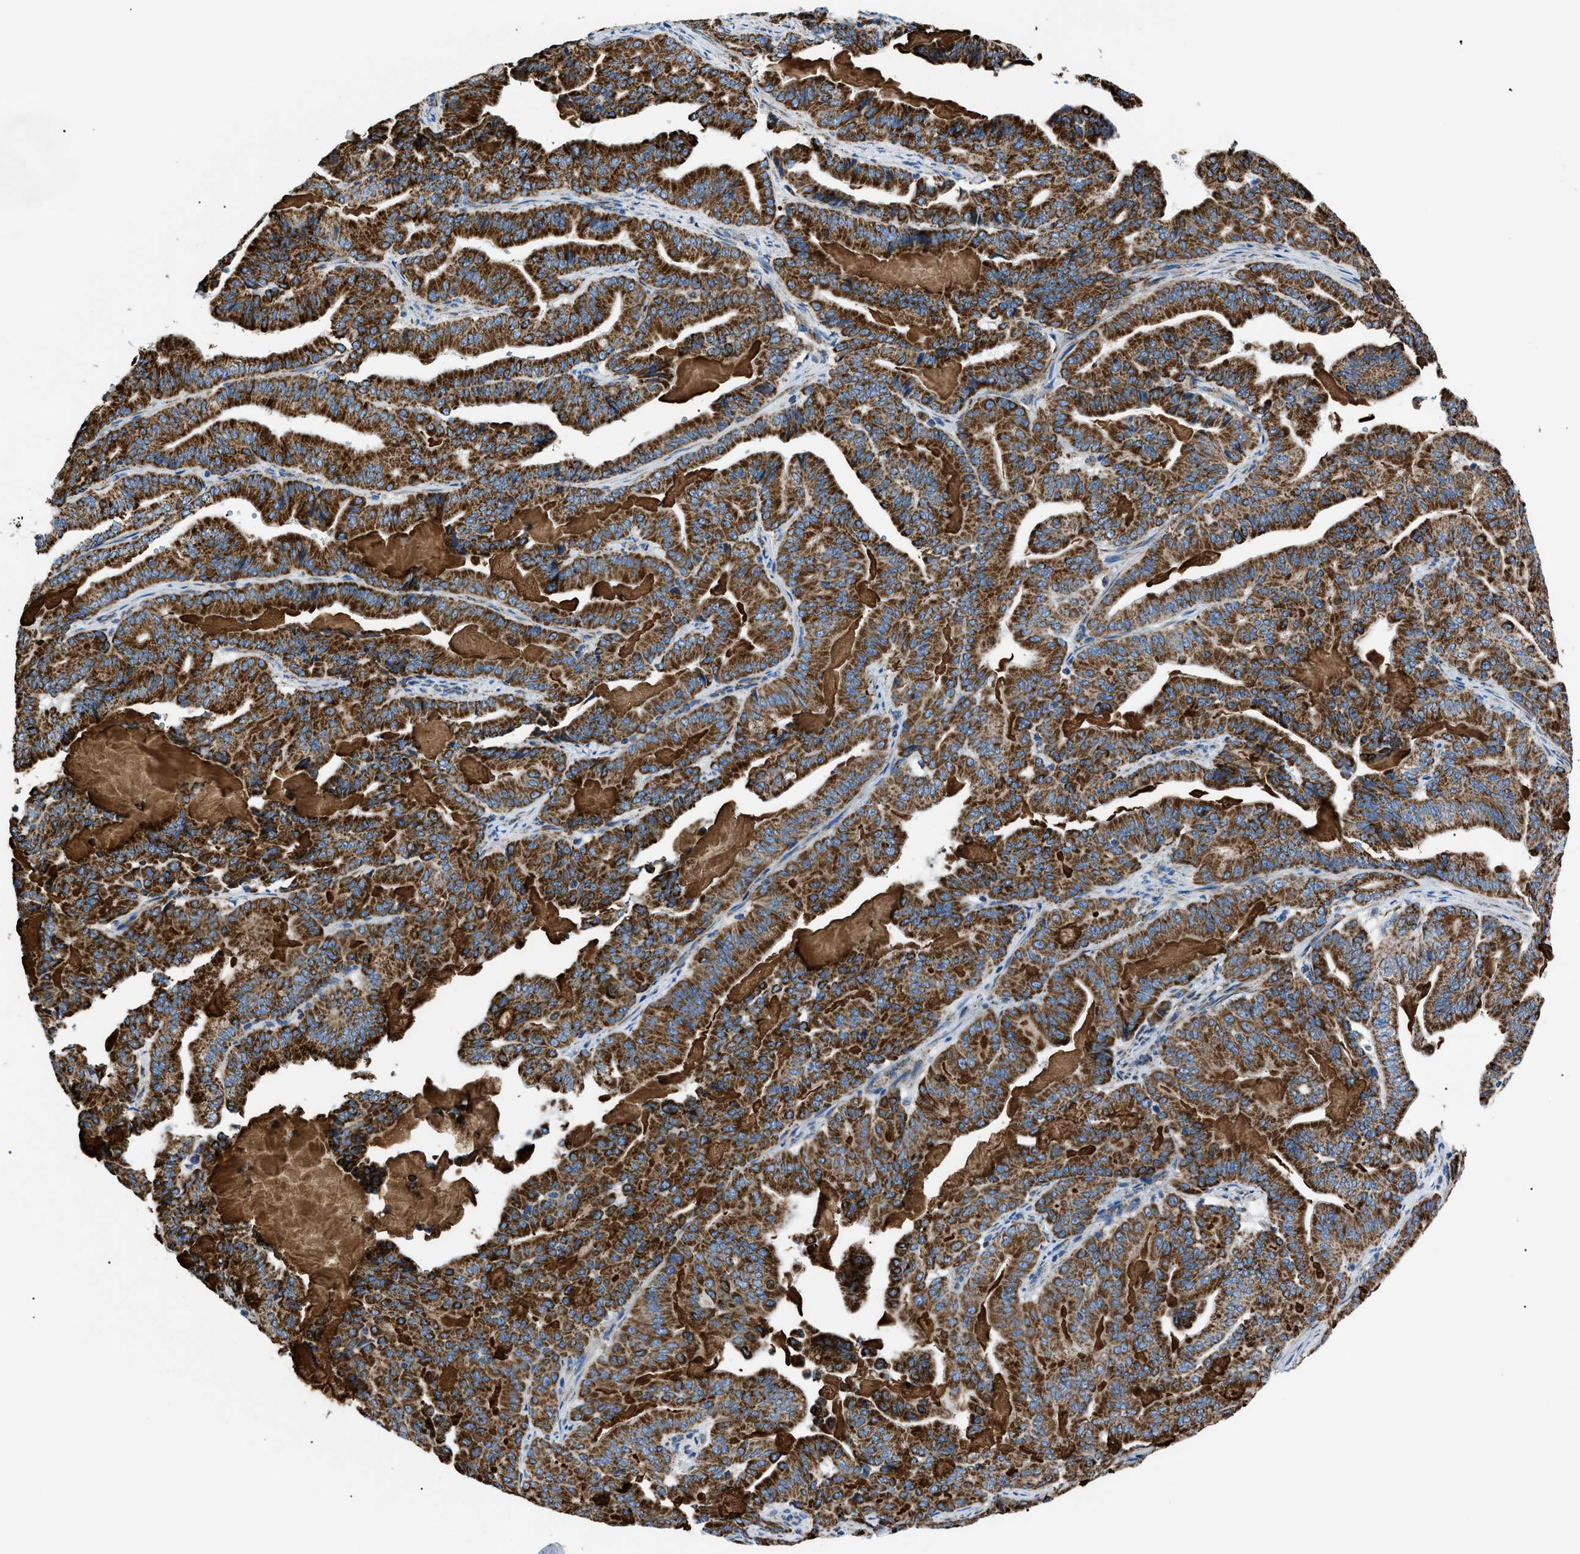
{"staining": {"intensity": "strong", "quantity": ">75%", "location": "cytoplasmic/membranous"}, "tissue": "pancreatic cancer", "cell_type": "Tumor cells", "image_type": "cancer", "snomed": [{"axis": "morphology", "description": "Adenocarcinoma, NOS"}, {"axis": "topography", "description": "Pancreas"}], "caption": "High-power microscopy captured an immunohistochemistry photomicrograph of pancreatic cancer, revealing strong cytoplasmic/membranous expression in approximately >75% of tumor cells.", "gene": "PHB2", "patient": {"sex": "male", "age": 63}}